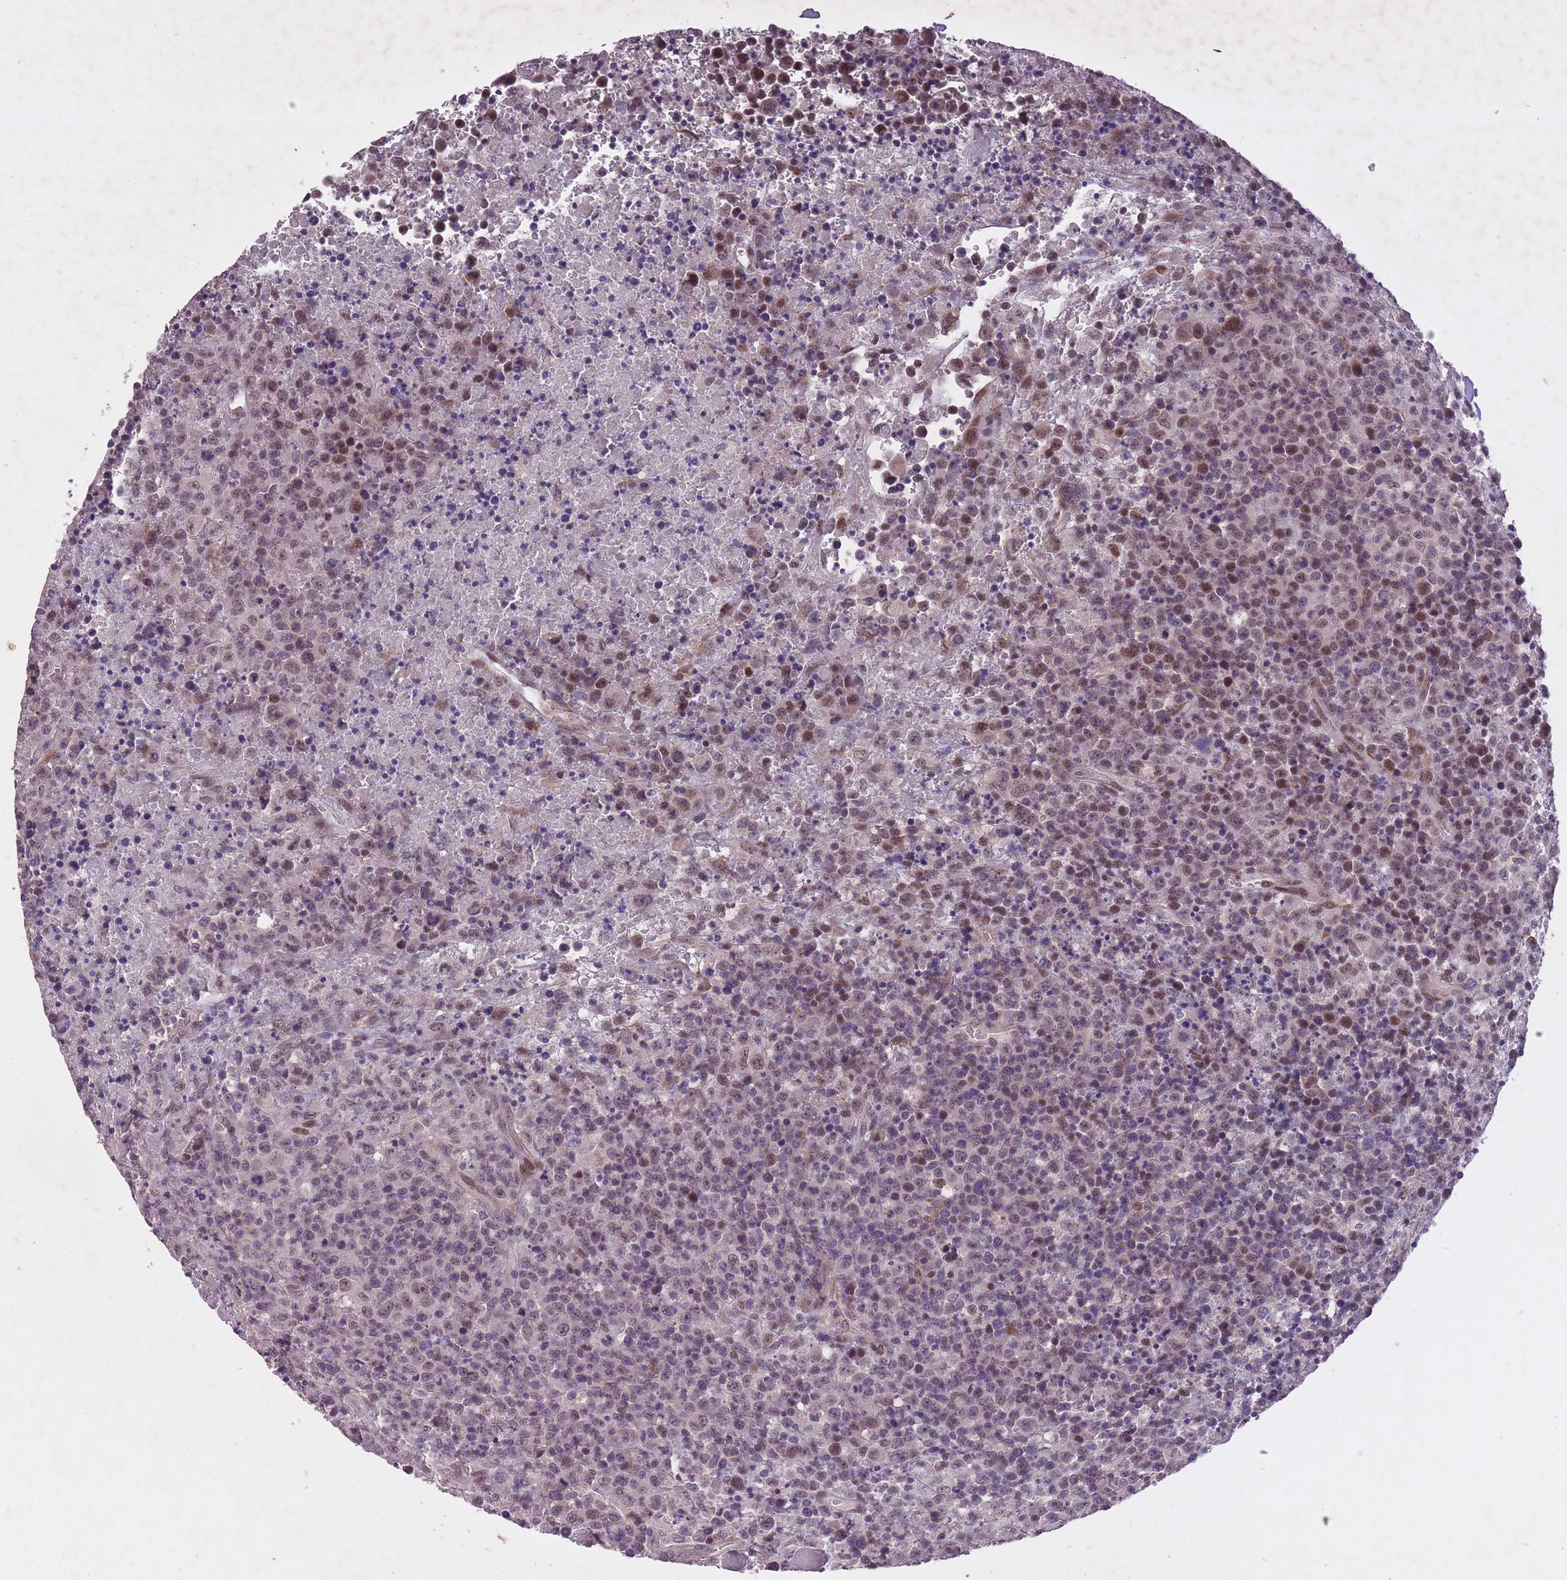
{"staining": {"intensity": "moderate", "quantity": "25%-75%", "location": "nuclear"}, "tissue": "lymphoma", "cell_type": "Tumor cells", "image_type": "cancer", "snomed": [{"axis": "morphology", "description": "Malignant lymphoma, non-Hodgkin's type, High grade"}, {"axis": "topography", "description": "Lymph node"}], "caption": "Moderate nuclear positivity is seen in about 25%-75% of tumor cells in lymphoma. The staining was performed using DAB, with brown indicating positive protein expression. Nuclei are stained blue with hematoxylin.", "gene": "CBX6", "patient": {"sex": "male", "age": 16}}